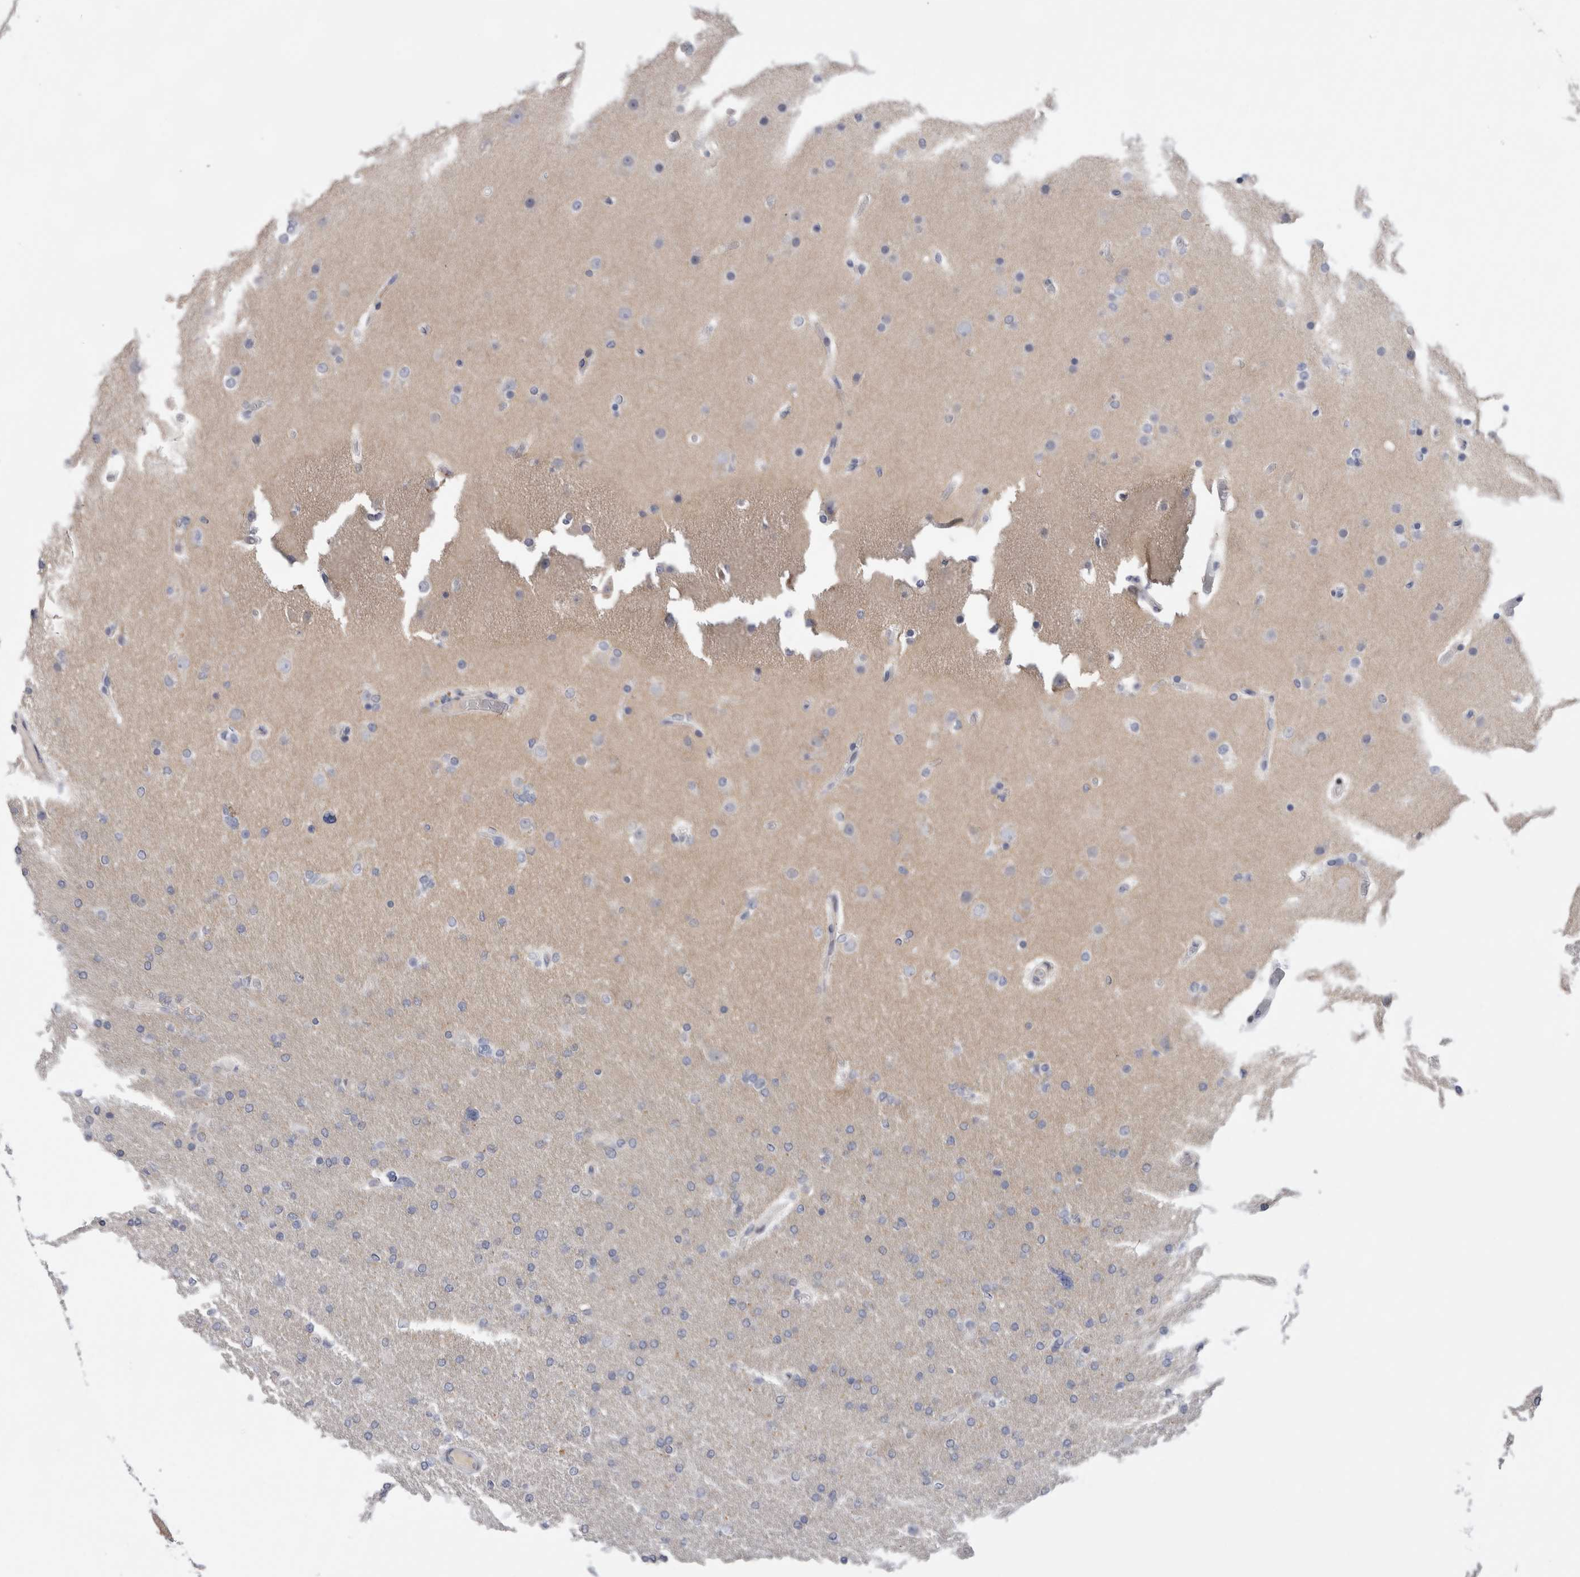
{"staining": {"intensity": "negative", "quantity": "none", "location": "none"}, "tissue": "glioma", "cell_type": "Tumor cells", "image_type": "cancer", "snomed": [{"axis": "morphology", "description": "Glioma, malignant, High grade"}, {"axis": "topography", "description": "Cerebral cortex"}], "caption": "This is a image of immunohistochemistry staining of glioma, which shows no positivity in tumor cells.", "gene": "DMTN", "patient": {"sex": "female", "age": 36}}